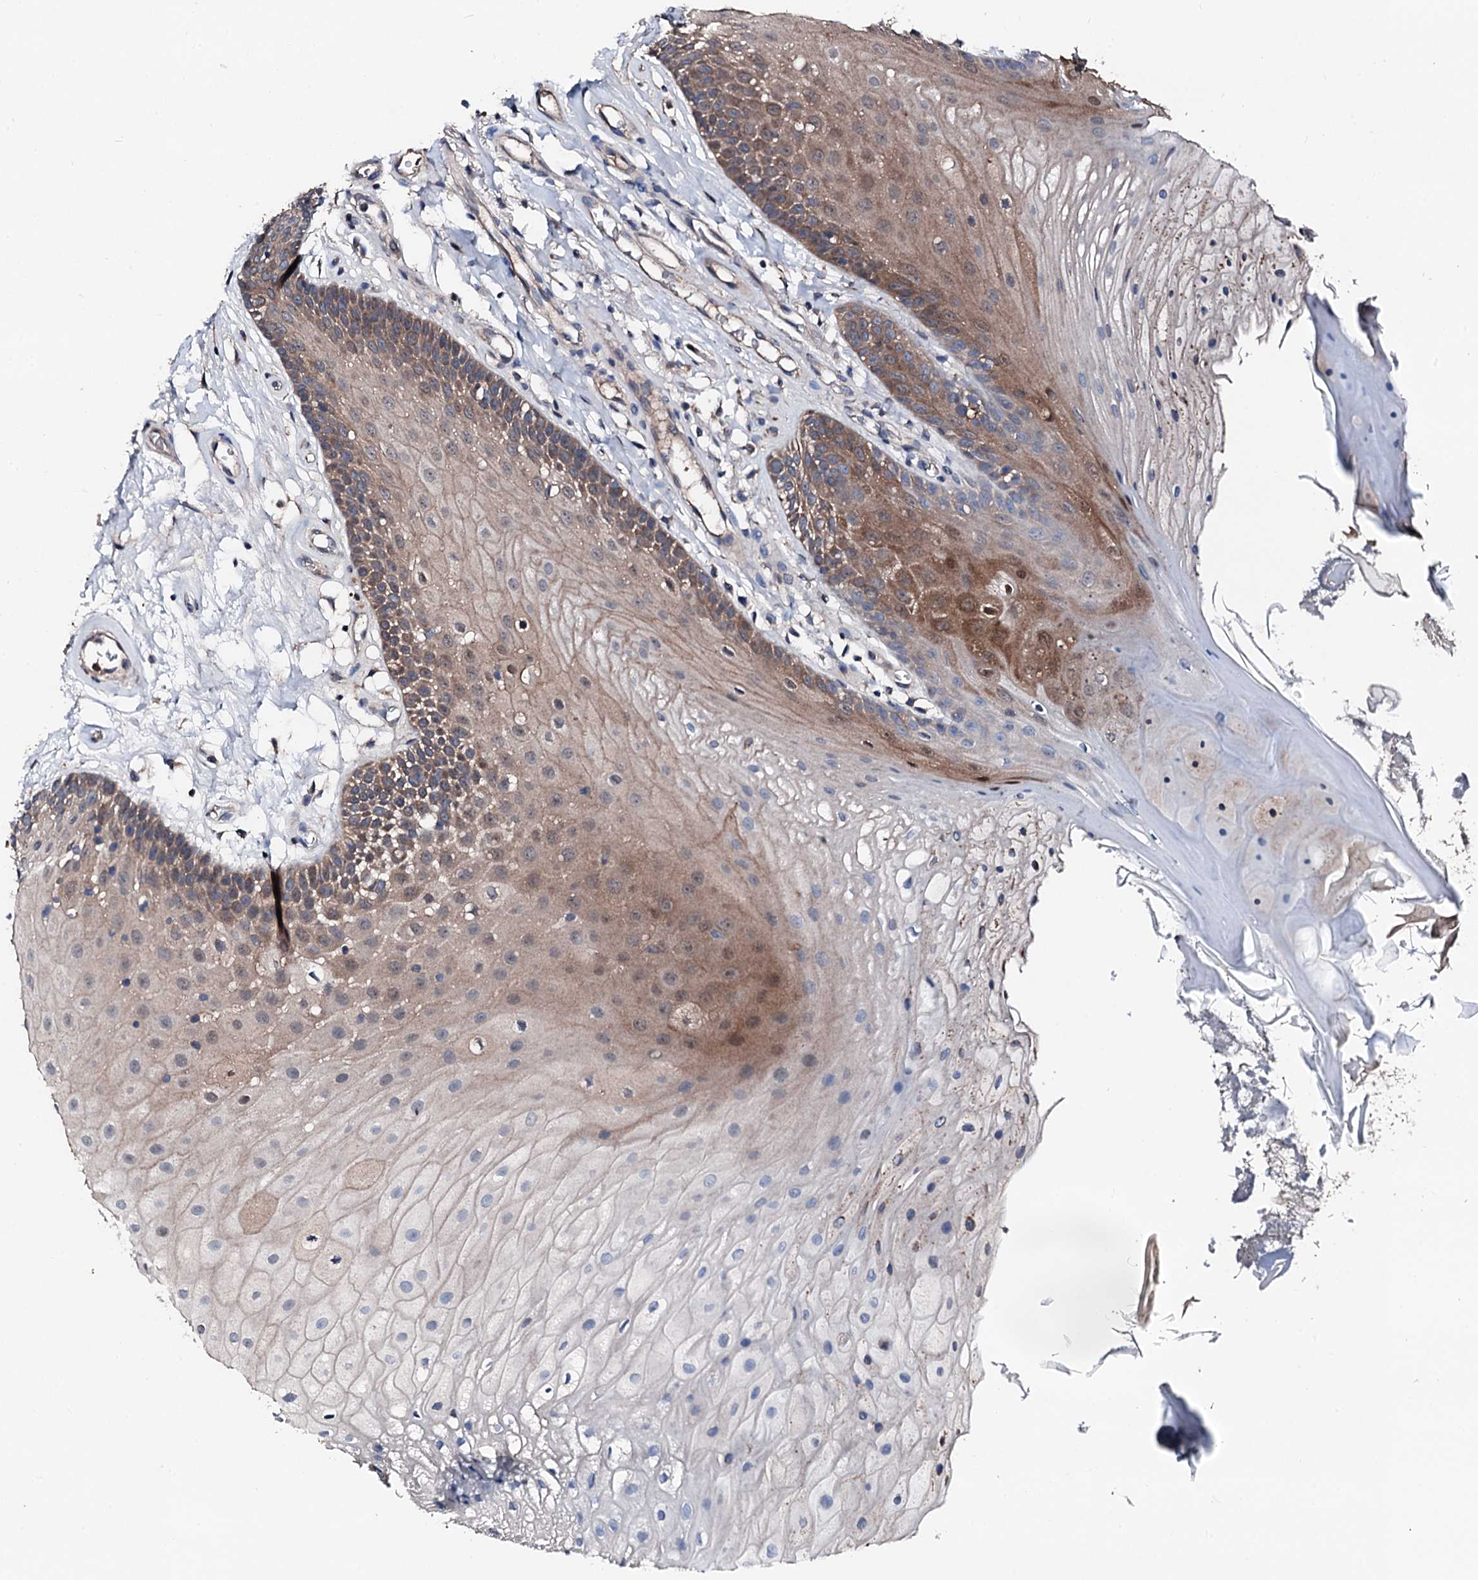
{"staining": {"intensity": "weak", "quantity": "25%-75%", "location": "cytoplasmic/membranous,nuclear"}, "tissue": "oral mucosa", "cell_type": "Squamous epithelial cells", "image_type": "normal", "snomed": [{"axis": "morphology", "description": "Normal tissue, NOS"}, {"axis": "topography", "description": "Oral tissue"}], "caption": "Immunohistochemical staining of normal oral mucosa exhibits 25%-75% levels of weak cytoplasmic/membranous,nuclear protein staining in approximately 25%-75% of squamous epithelial cells.", "gene": "TRAFD1", "patient": {"sex": "female", "age": 80}}